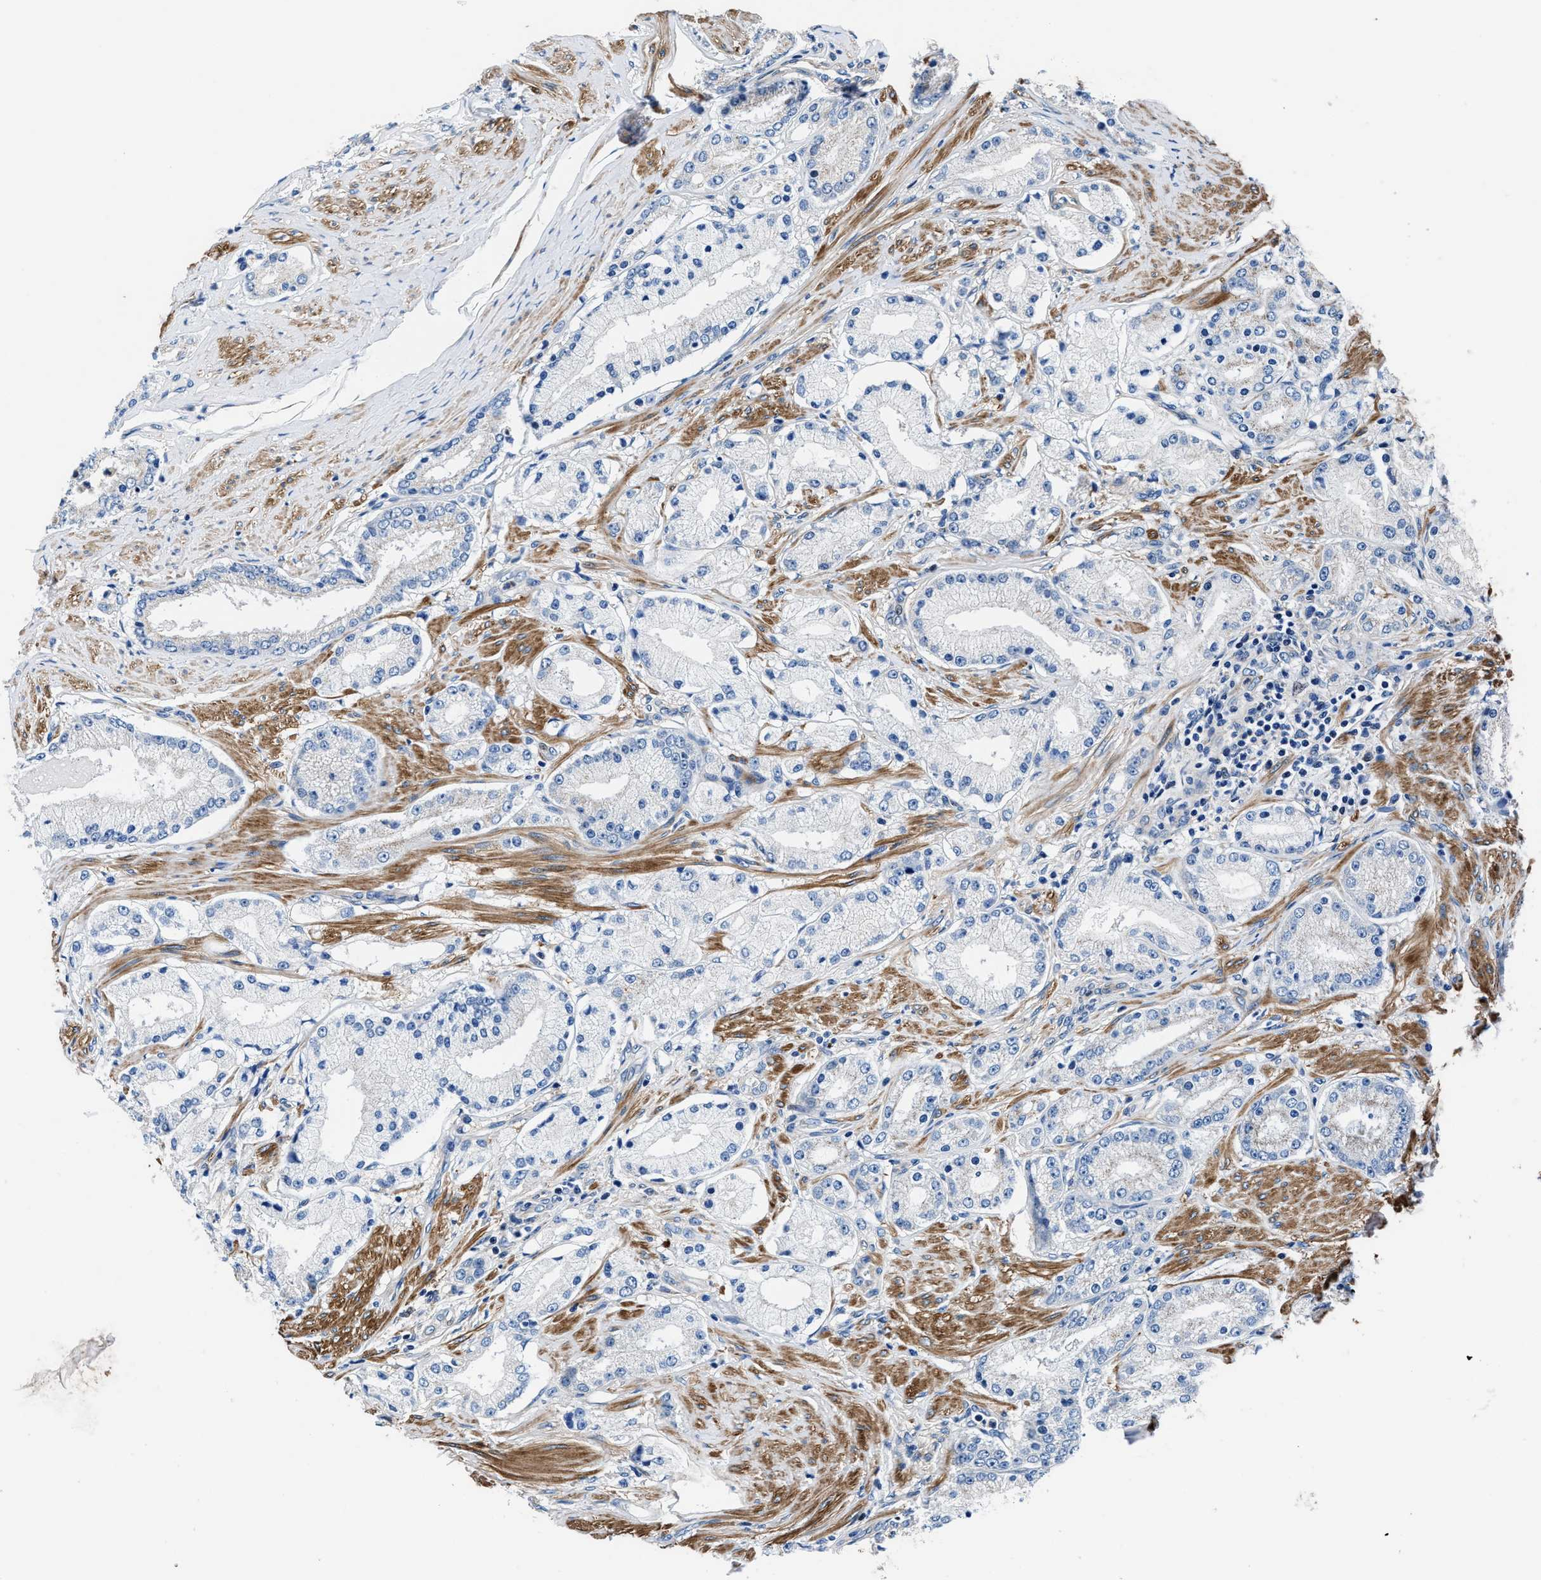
{"staining": {"intensity": "weak", "quantity": "<25%", "location": "cytoplasmic/membranous"}, "tissue": "prostate cancer", "cell_type": "Tumor cells", "image_type": "cancer", "snomed": [{"axis": "morphology", "description": "Adenocarcinoma, Low grade"}, {"axis": "topography", "description": "Prostate"}], "caption": "Tumor cells show no significant protein expression in adenocarcinoma (low-grade) (prostate). (DAB (3,3'-diaminobenzidine) immunohistochemistry visualized using brightfield microscopy, high magnification).", "gene": "NEU1", "patient": {"sex": "male", "age": 63}}